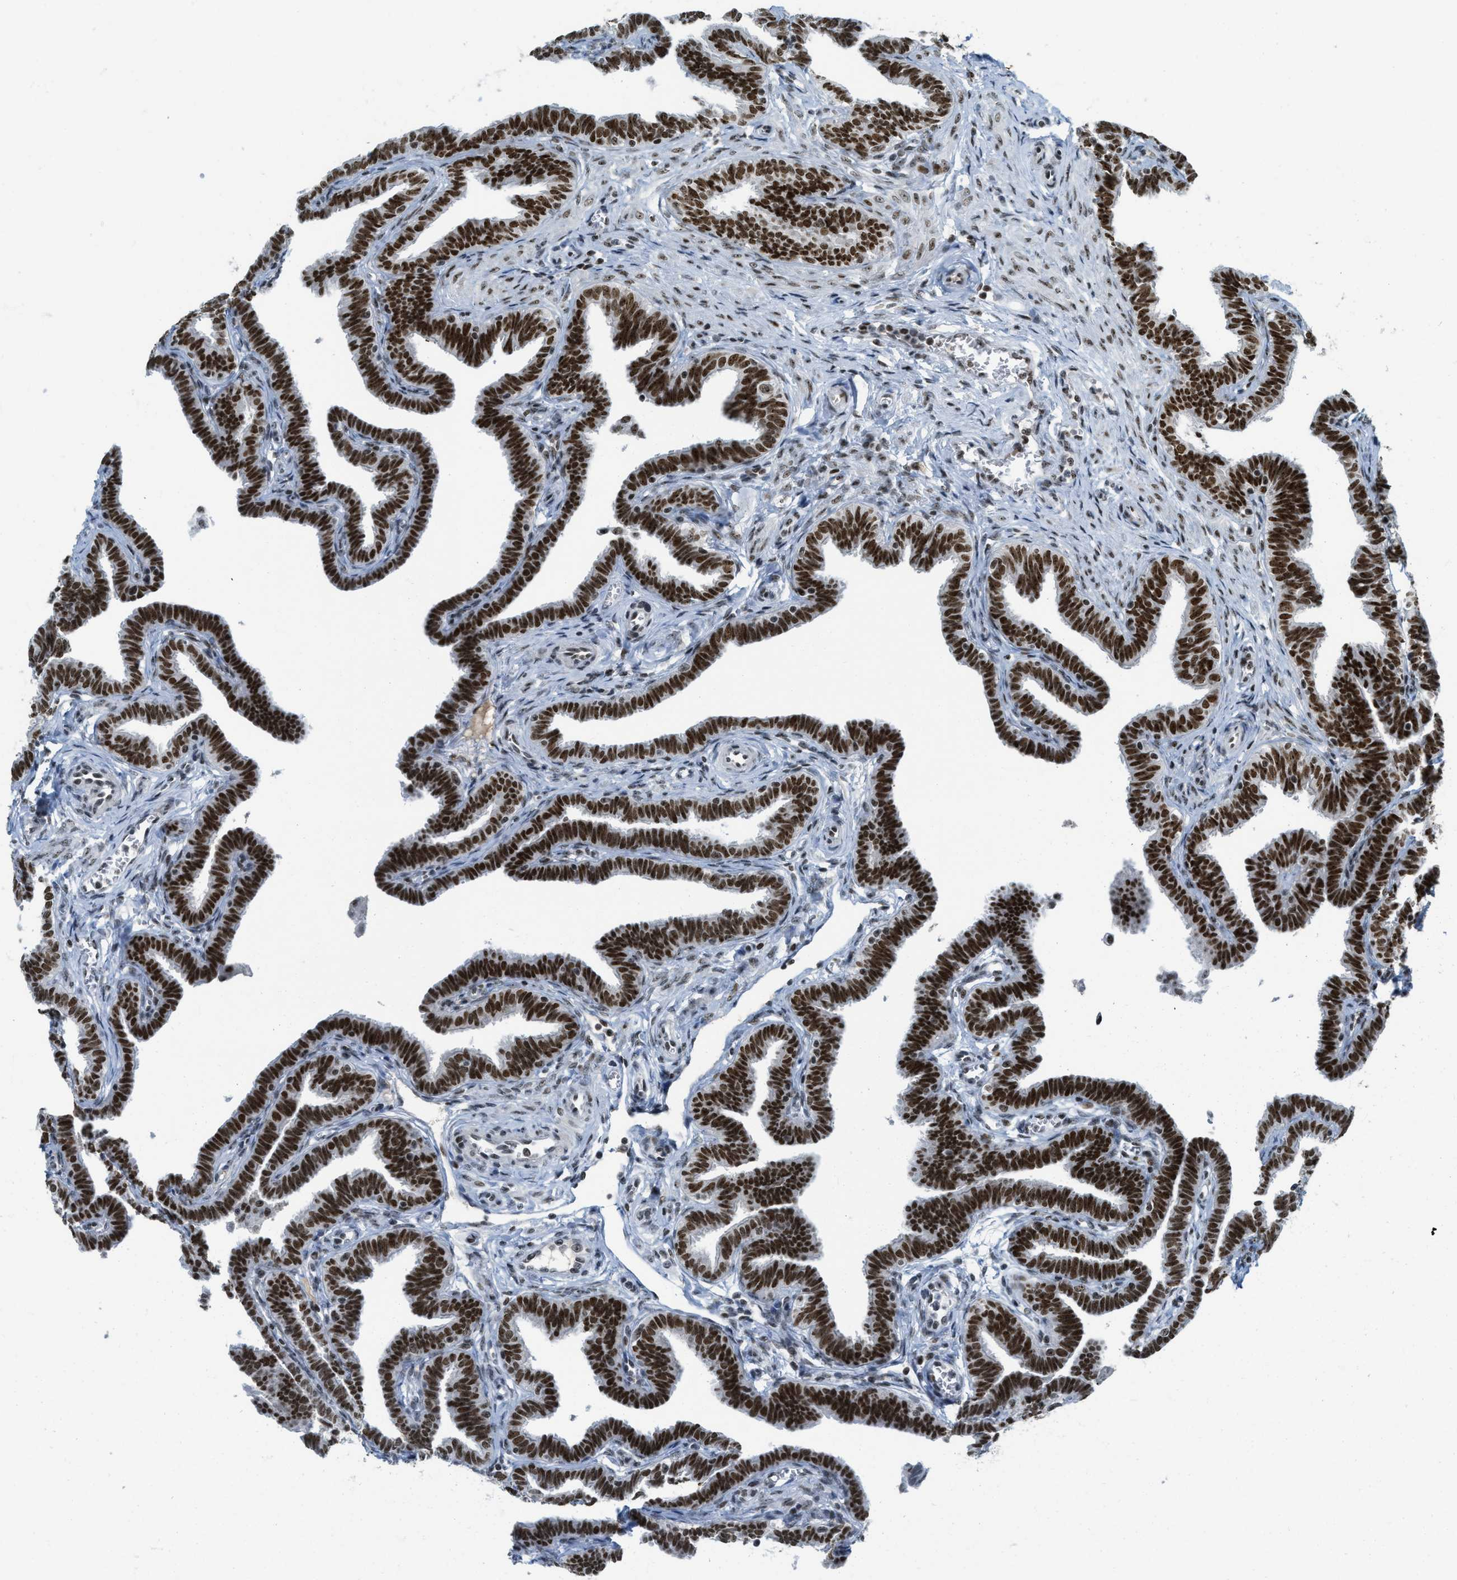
{"staining": {"intensity": "strong", "quantity": ">75%", "location": "nuclear"}, "tissue": "fallopian tube", "cell_type": "Glandular cells", "image_type": "normal", "snomed": [{"axis": "morphology", "description": "Normal tissue, NOS"}, {"axis": "topography", "description": "Fallopian tube"}, {"axis": "topography", "description": "Ovary"}], "caption": "Approximately >75% of glandular cells in unremarkable human fallopian tube exhibit strong nuclear protein positivity as visualized by brown immunohistochemical staining.", "gene": "URB1", "patient": {"sex": "female", "age": 23}}